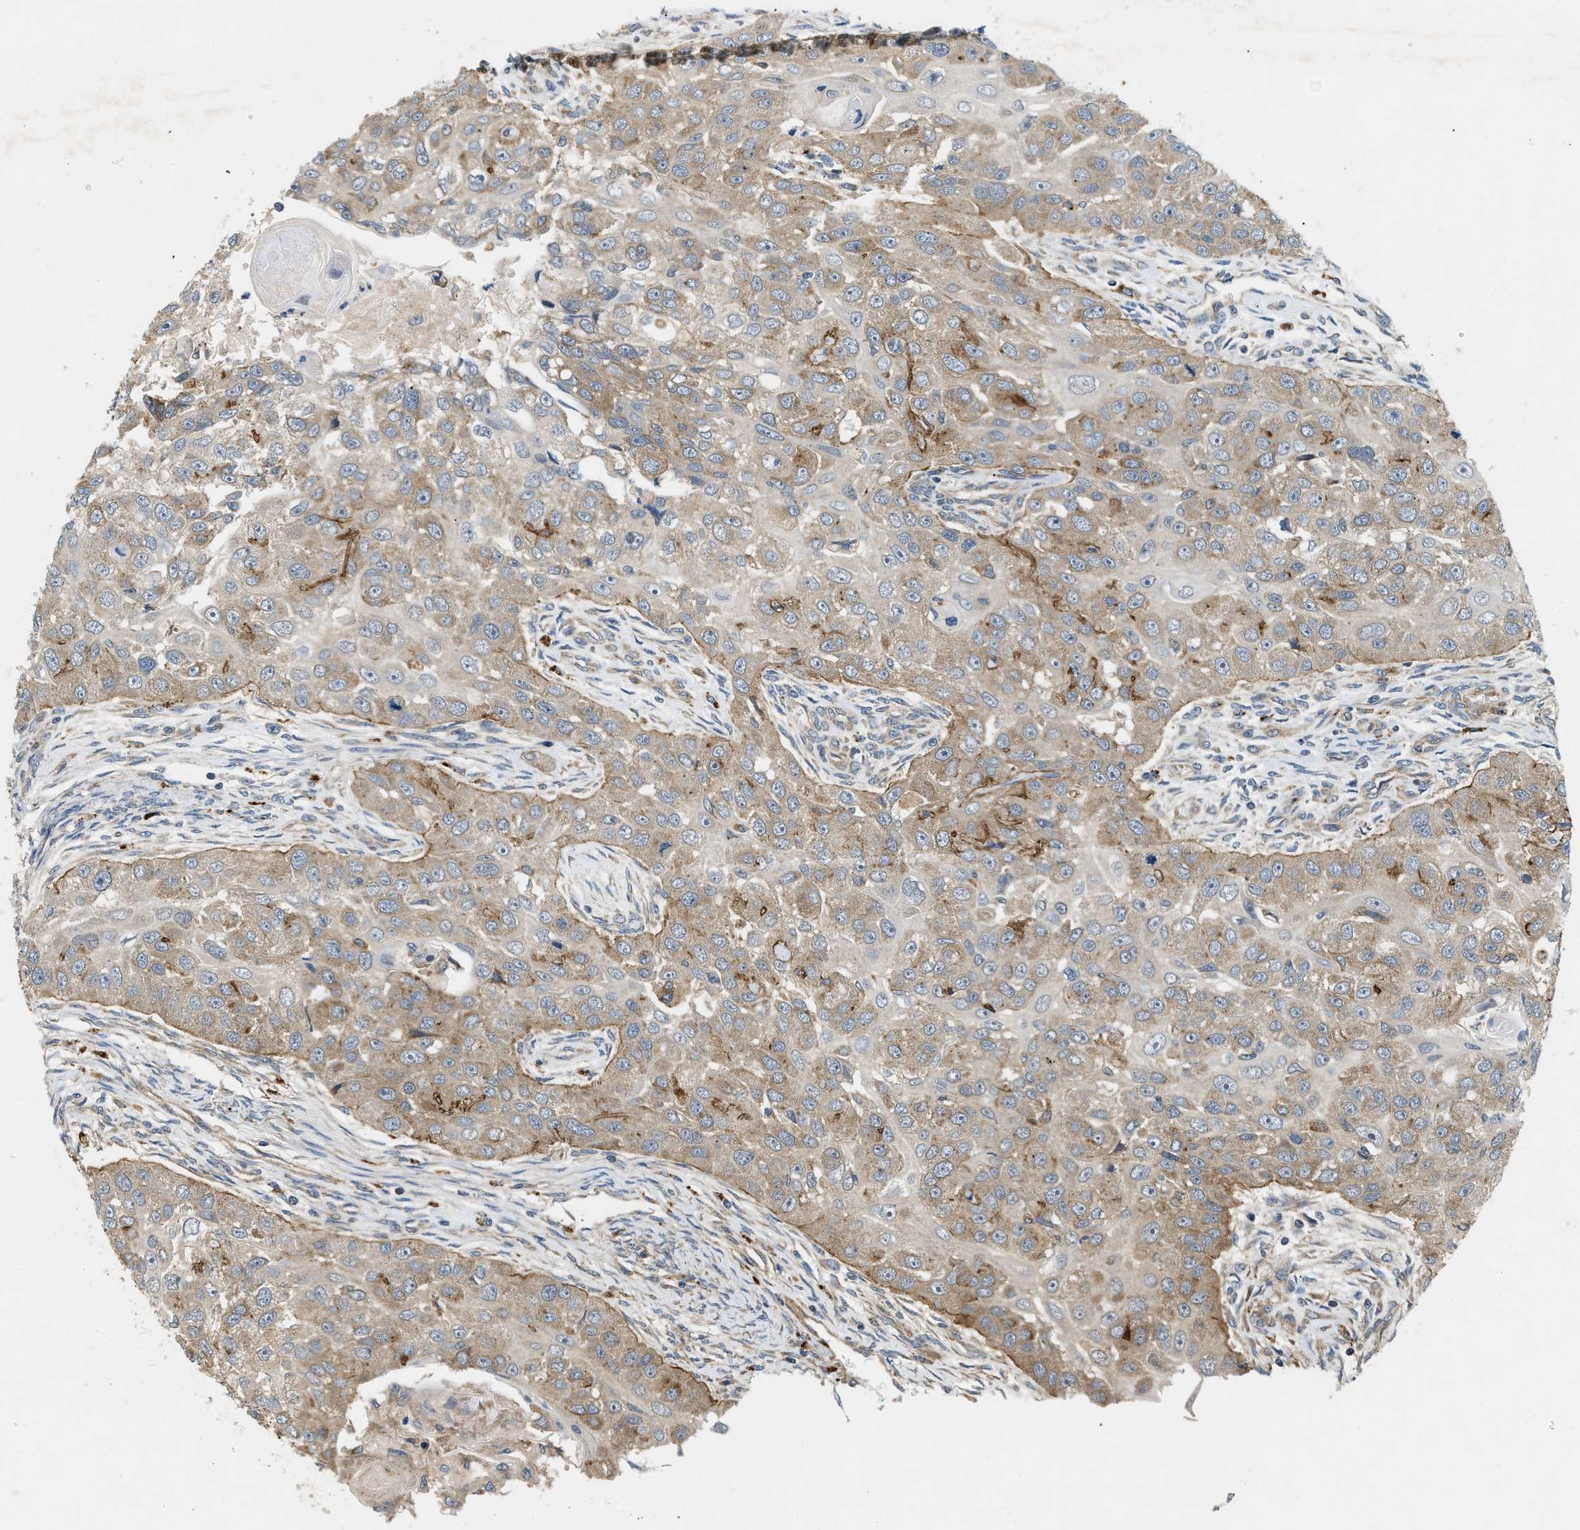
{"staining": {"intensity": "weak", "quantity": ">75%", "location": "cytoplasmic/membranous"}, "tissue": "head and neck cancer", "cell_type": "Tumor cells", "image_type": "cancer", "snomed": [{"axis": "morphology", "description": "Normal tissue, NOS"}, {"axis": "morphology", "description": "Squamous cell carcinoma, NOS"}, {"axis": "topography", "description": "Skeletal muscle"}, {"axis": "topography", "description": "Head-Neck"}], "caption": "Head and neck squamous cell carcinoma tissue displays weak cytoplasmic/membranous staining in approximately >75% of tumor cells (Brightfield microscopy of DAB IHC at high magnification).", "gene": "ZNF599", "patient": {"sex": "male", "age": 51}}